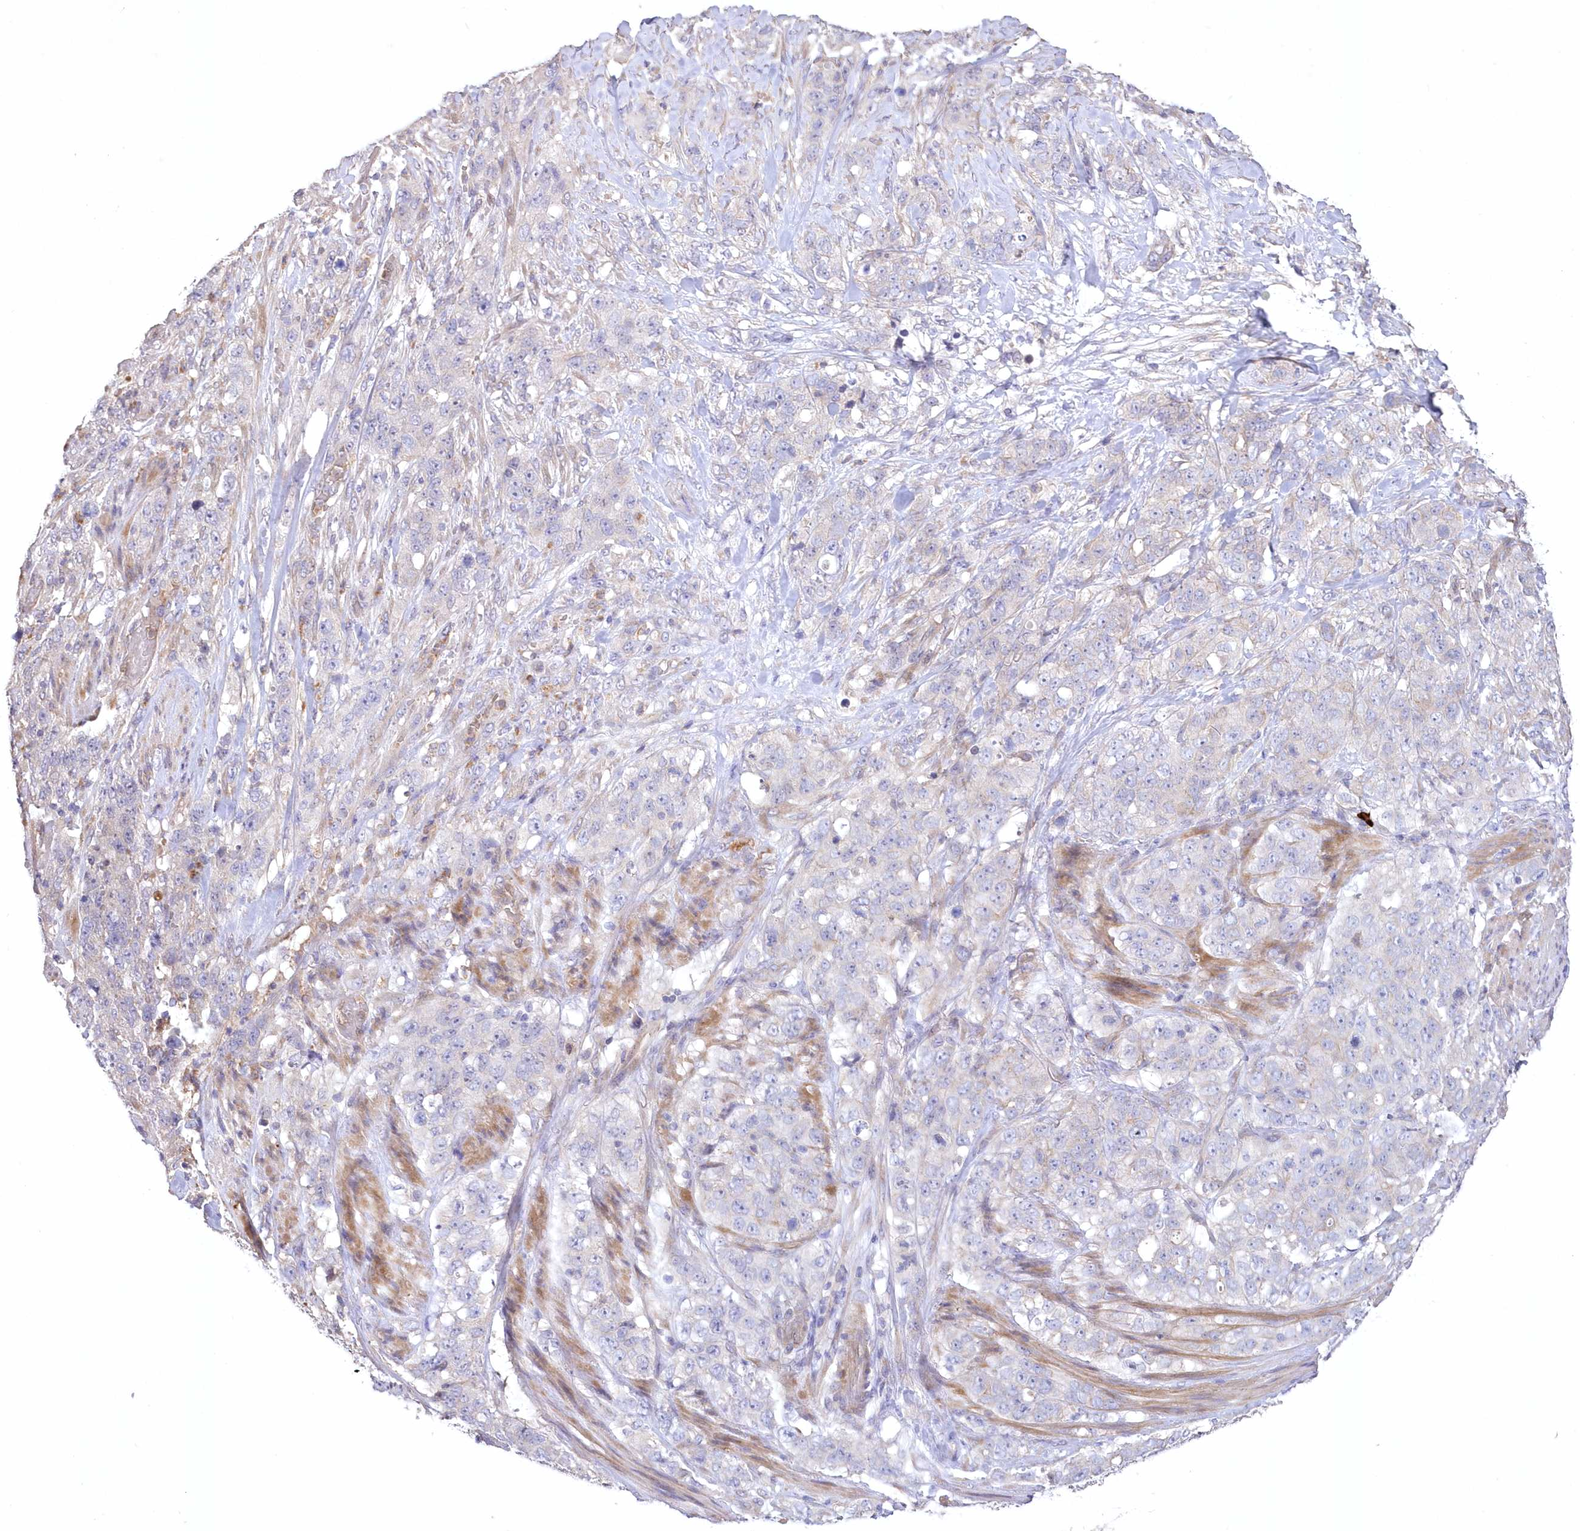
{"staining": {"intensity": "negative", "quantity": "none", "location": "none"}, "tissue": "stomach cancer", "cell_type": "Tumor cells", "image_type": "cancer", "snomed": [{"axis": "morphology", "description": "Adenocarcinoma, NOS"}, {"axis": "topography", "description": "Stomach"}], "caption": "IHC histopathology image of stomach adenocarcinoma stained for a protein (brown), which displays no expression in tumor cells.", "gene": "WBP1L", "patient": {"sex": "male", "age": 48}}